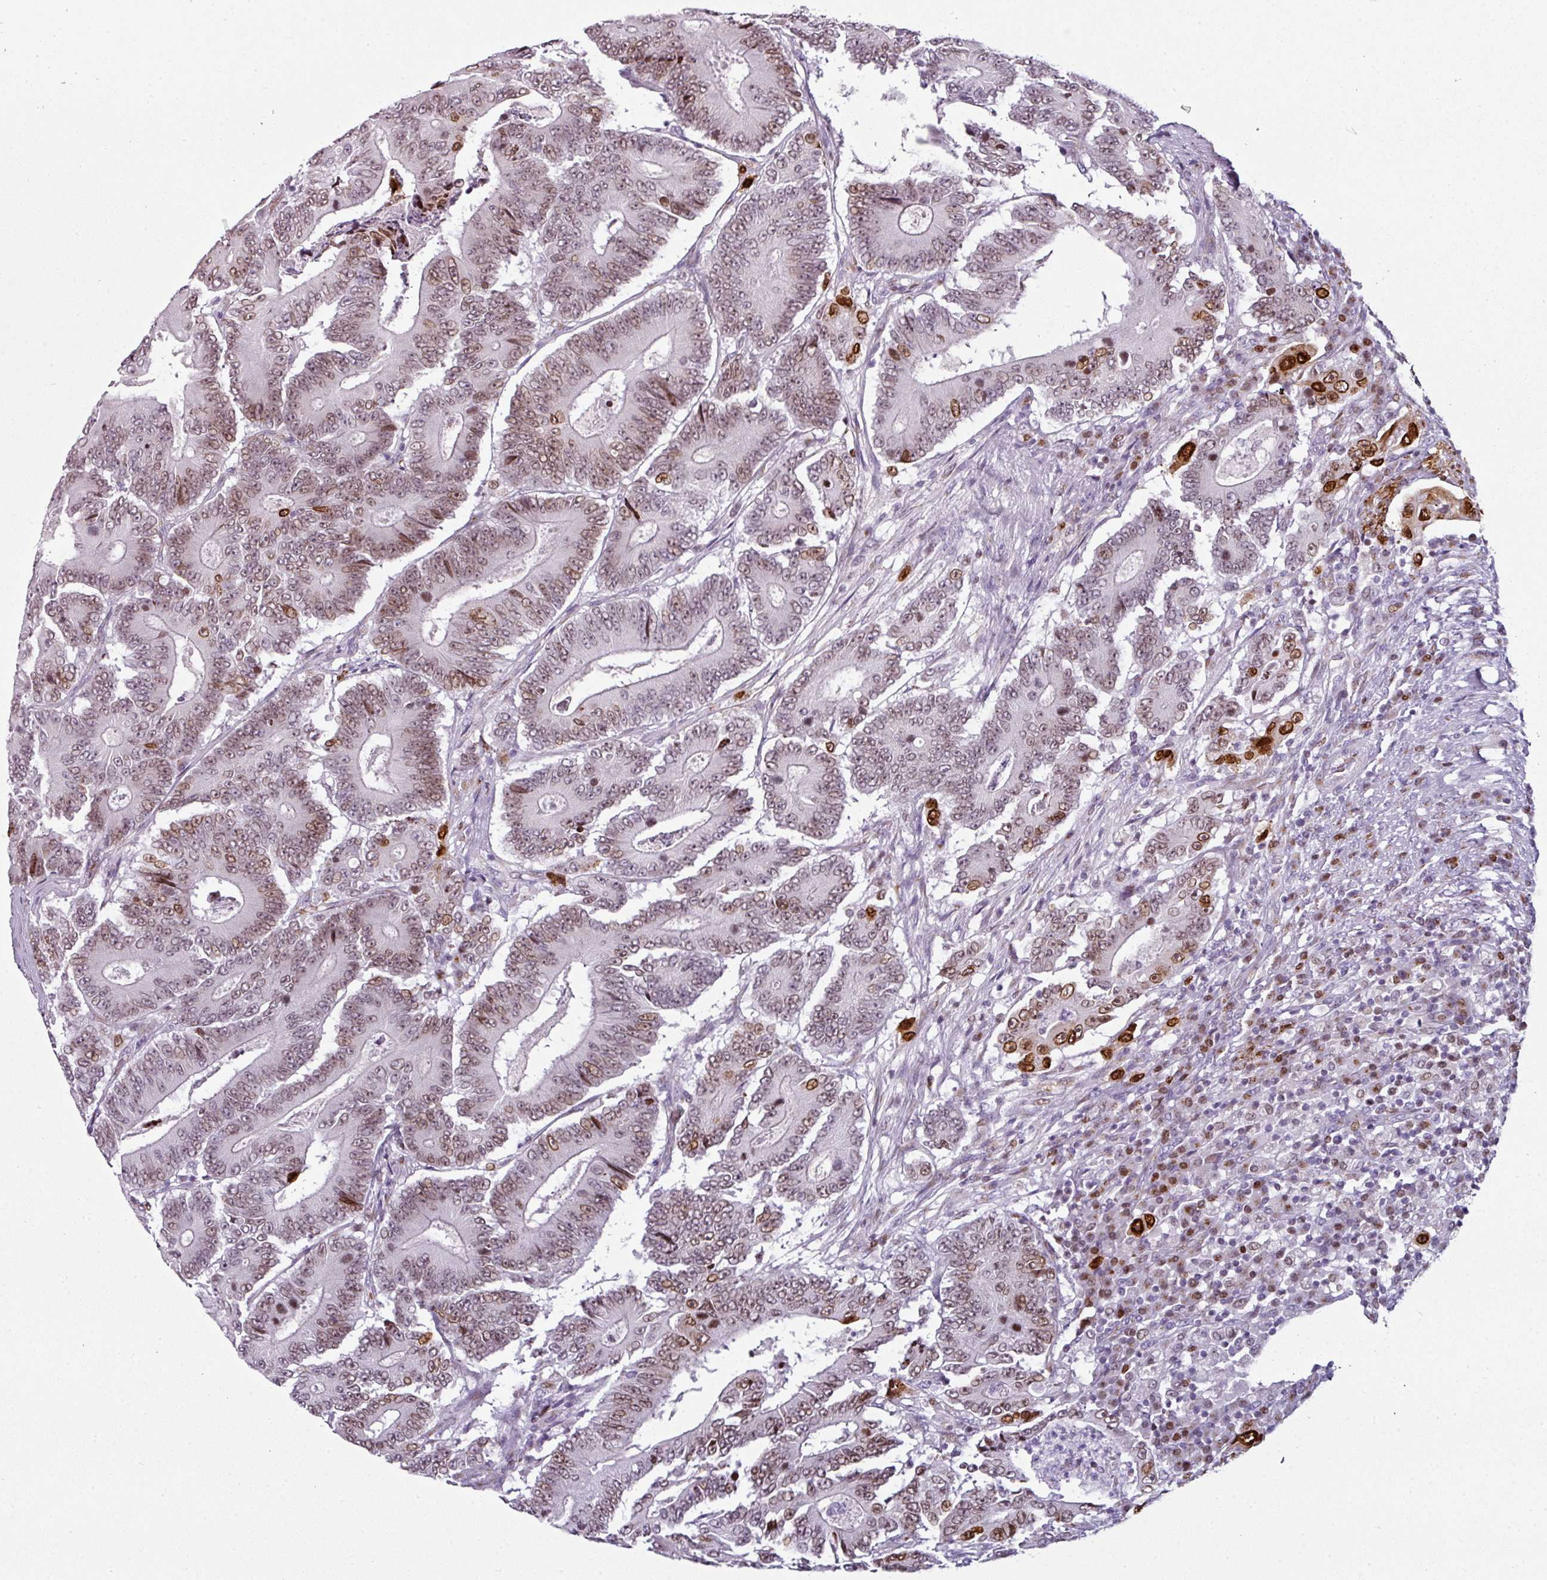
{"staining": {"intensity": "moderate", "quantity": "25%-75%", "location": "nuclear"}, "tissue": "colorectal cancer", "cell_type": "Tumor cells", "image_type": "cancer", "snomed": [{"axis": "morphology", "description": "Adenocarcinoma, NOS"}, {"axis": "topography", "description": "Colon"}], "caption": "This is a photomicrograph of immunohistochemistry staining of colorectal cancer (adenocarcinoma), which shows moderate positivity in the nuclear of tumor cells.", "gene": "SYT8", "patient": {"sex": "male", "age": 83}}